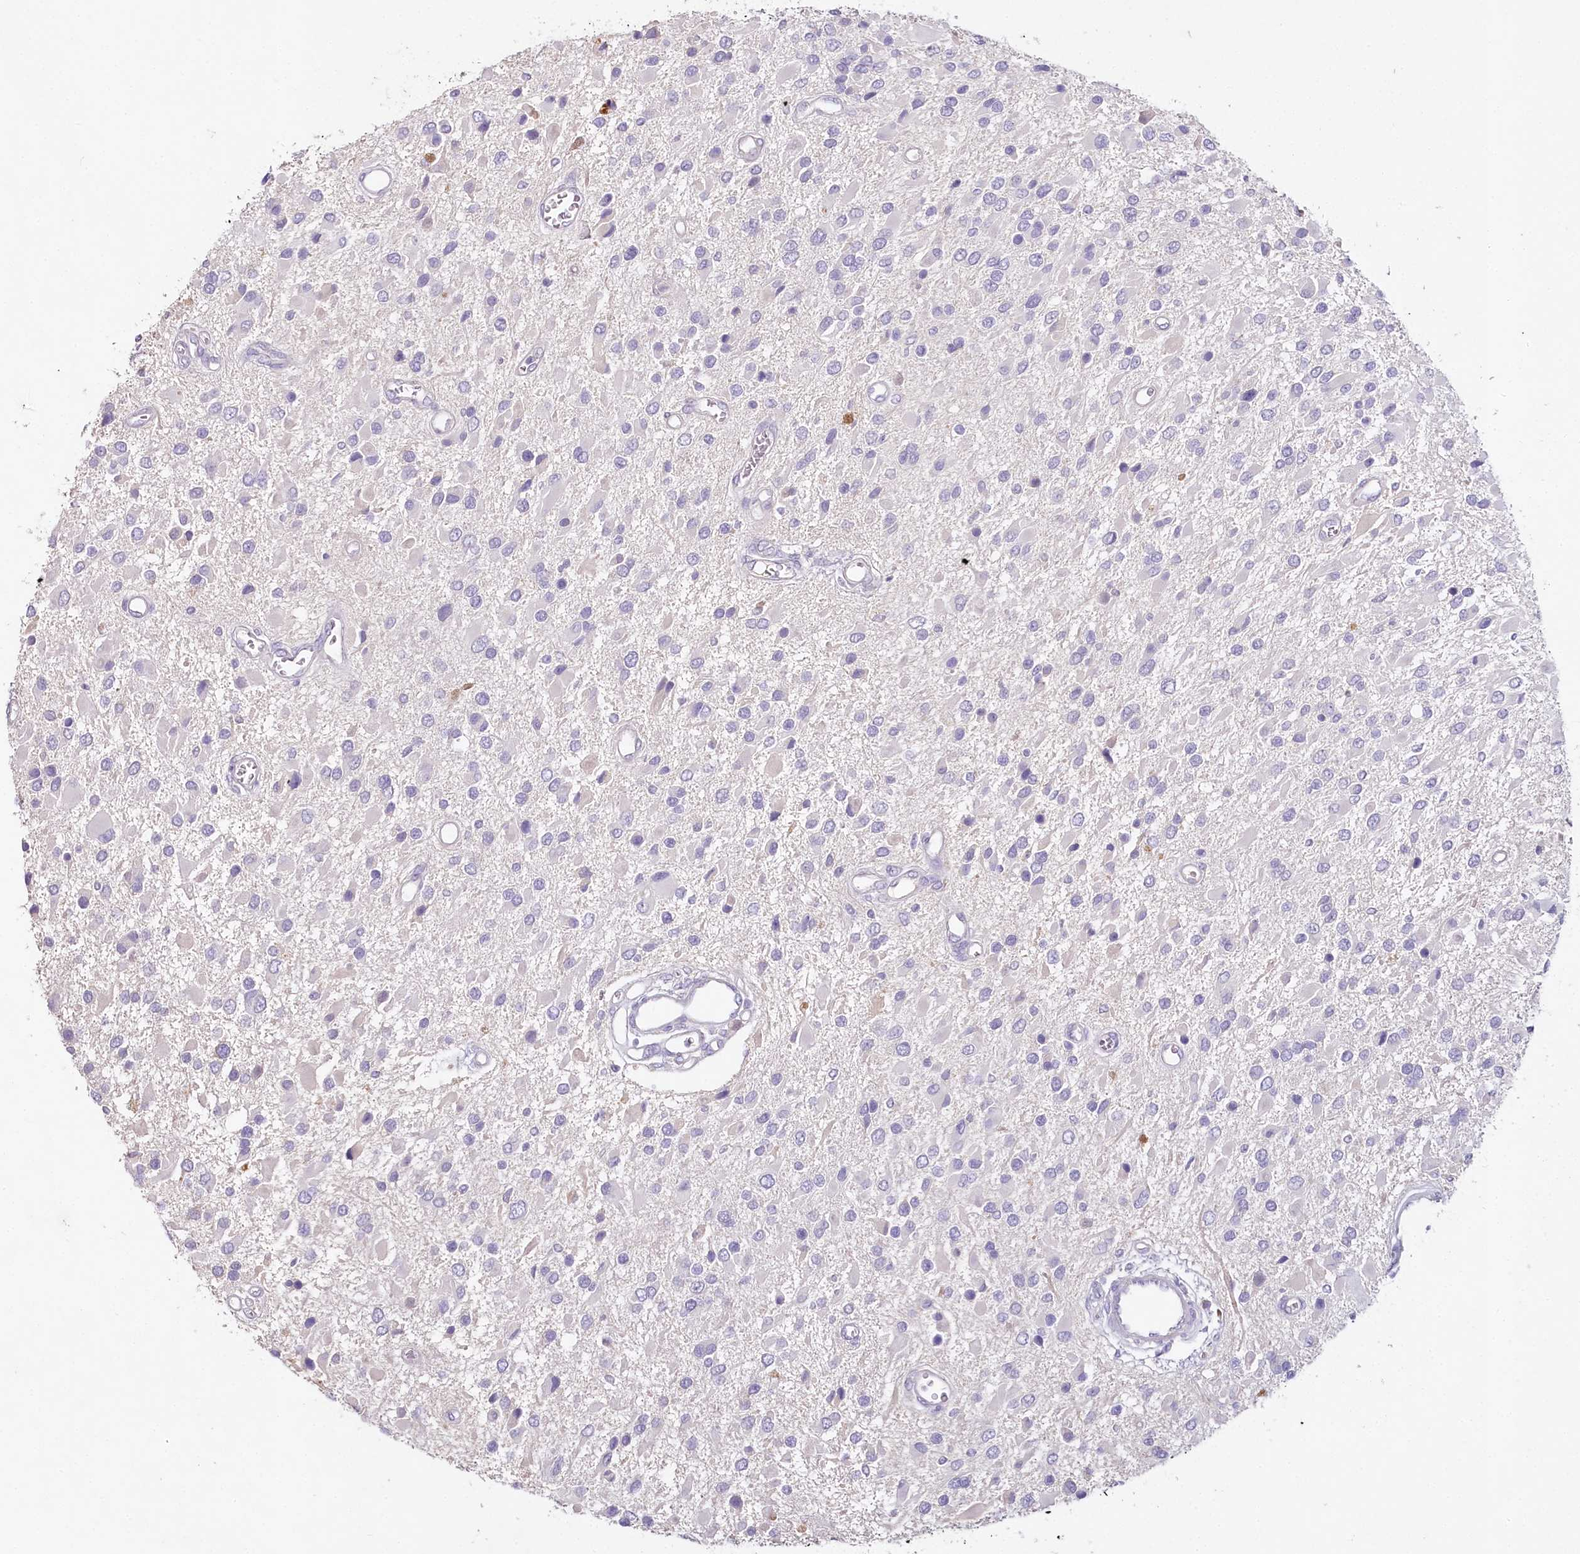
{"staining": {"intensity": "negative", "quantity": "none", "location": "none"}, "tissue": "glioma", "cell_type": "Tumor cells", "image_type": "cancer", "snomed": [{"axis": "morphology", "description": "Glioma, malignant, High grade"}, {"axis": "topography", "description": "Brain"}], "caption": "IHC histopathology image of neoplastic tissue: glioma stained with DAB (3,3'-diaminobenzidine) demonstrates no significant protein staining in tumor cells.", "gene": "HPD", "patient": {"sex": "male", "age": 53}}